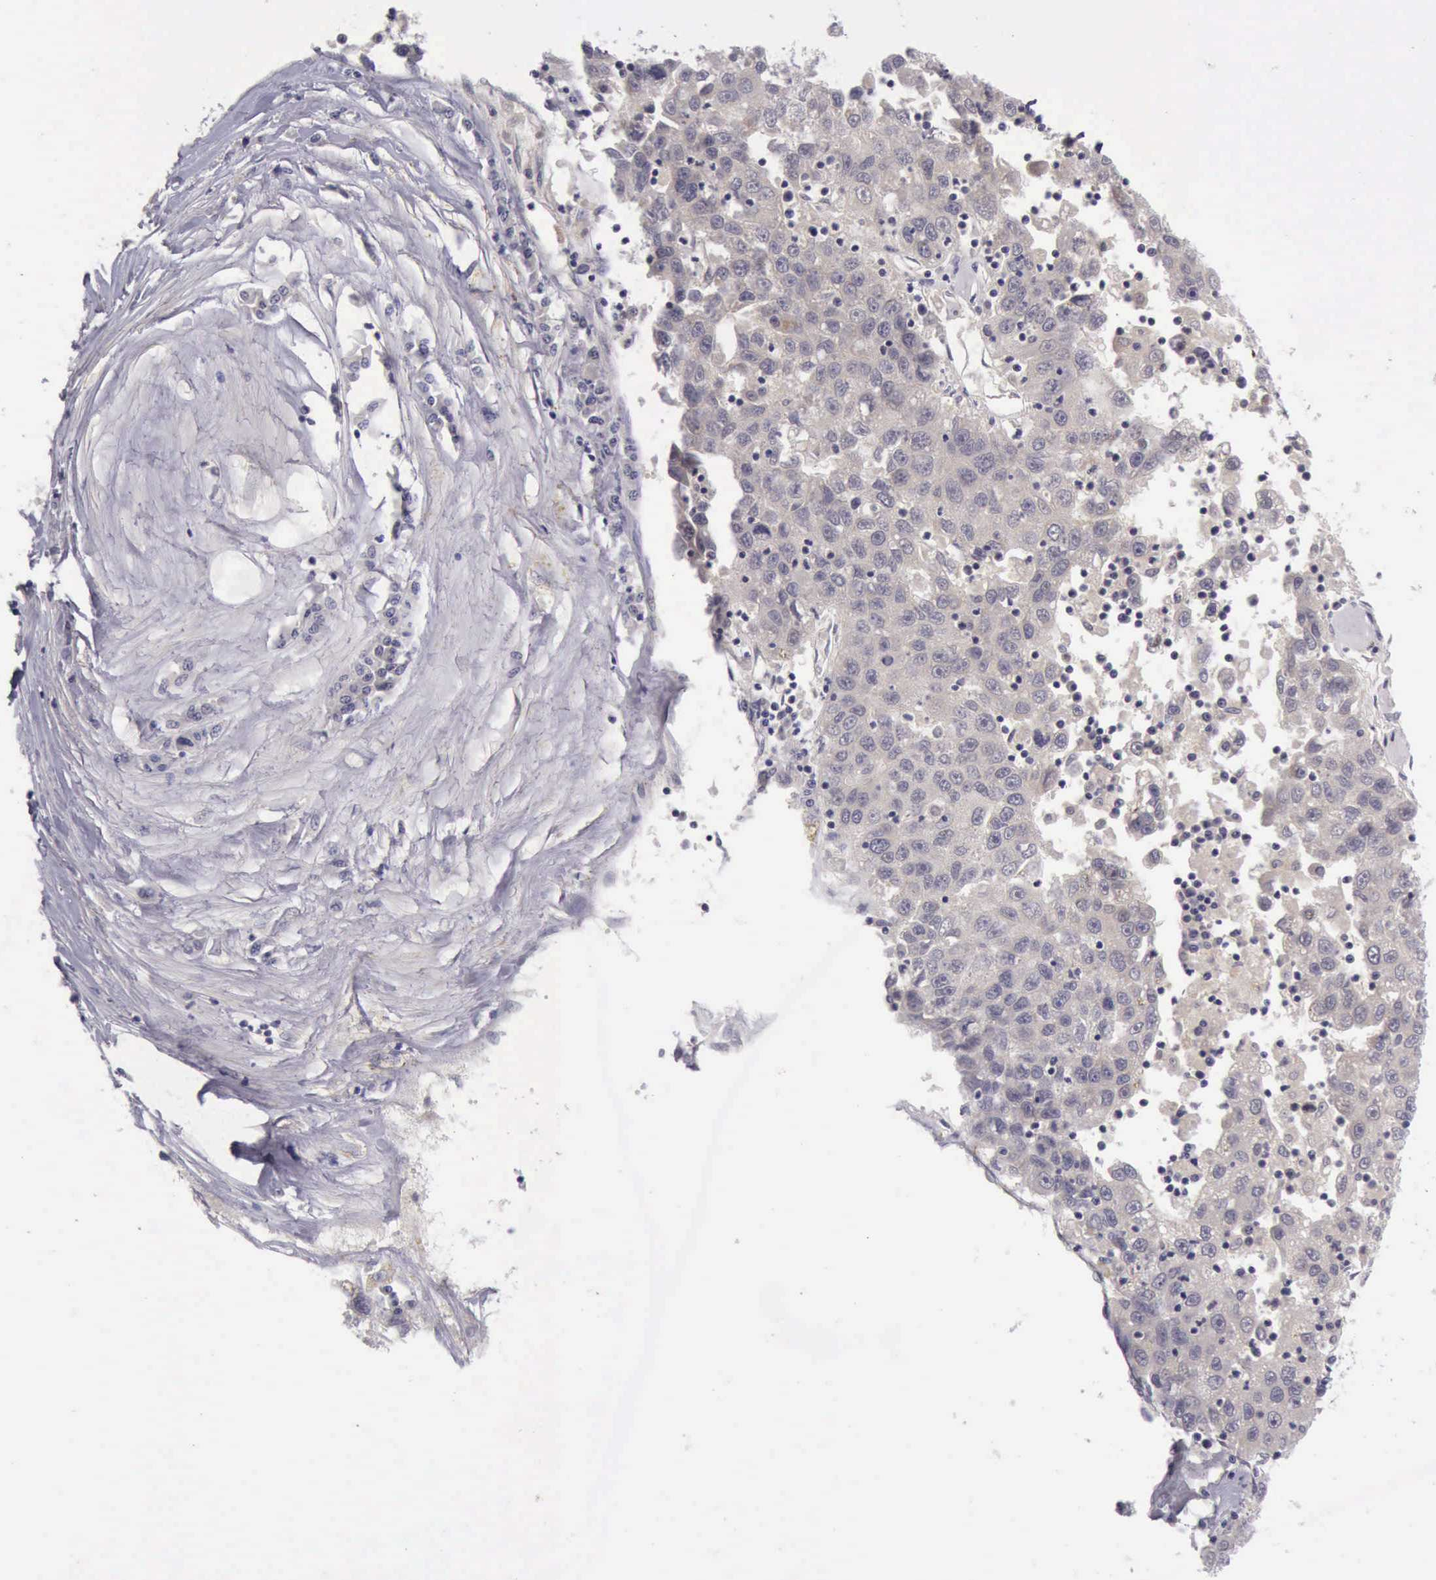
{"staining": {"intensity": "weak", "quantity": ">75%", "location": "cytoplasmic/membranous"}, "tissue": "liver cancer", "cell_type": "Tumor cells", "image_type": "cancer", "snomed": [{"axis": "morphology", "description": "Carcinoma, Hepatocellular, NOS"}, {"axis": "topography", "description": "Liver"}], "caption": "Protein expression analysis of liver hepatocellular carcinoma exhibits weak cytoplasmic/membranous positivity in approximately >75% of tumor cells.", "gene": "ARNT2", "patient": {"sex": "male", "age": 49}}